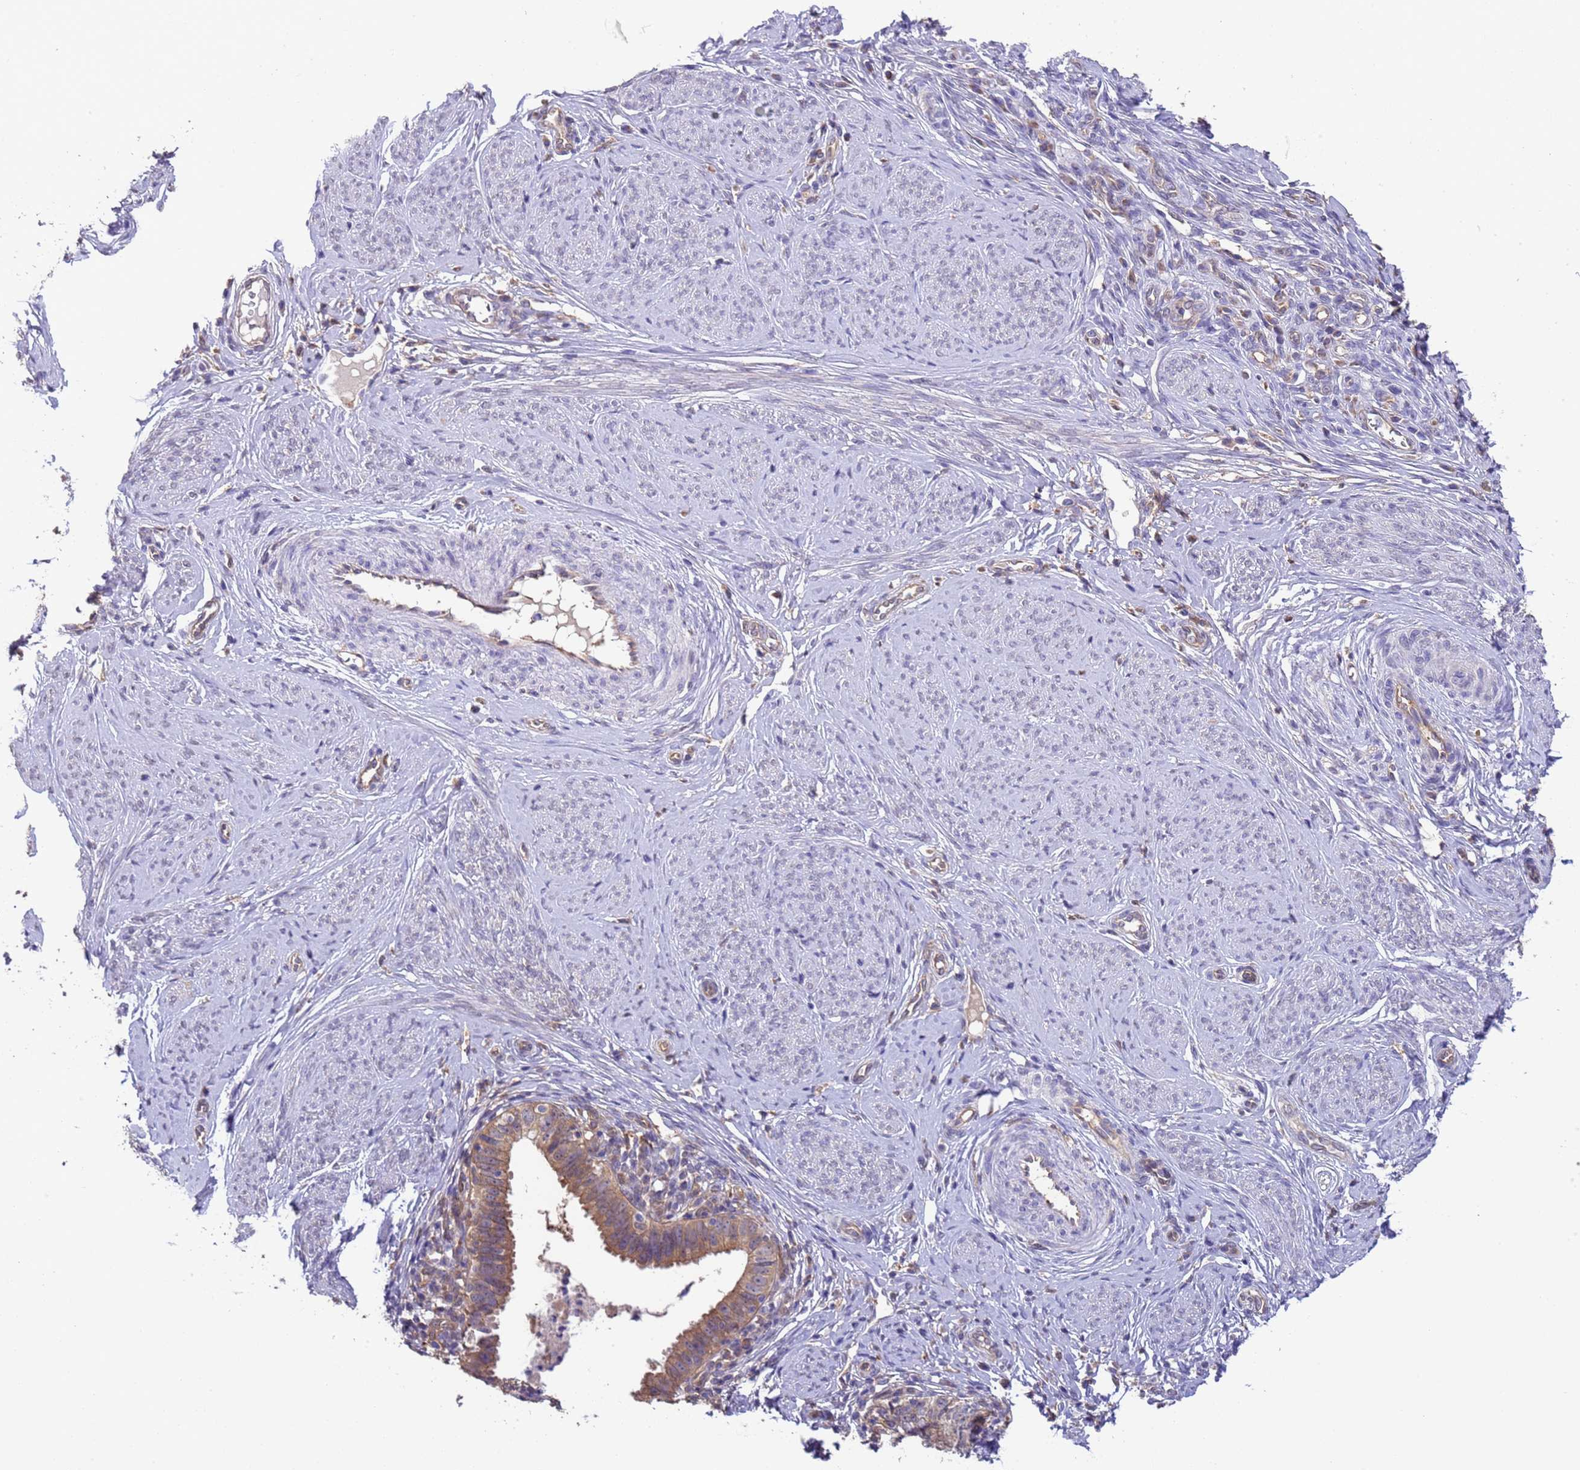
{"staining": {"intensity": "moderate", "quantity": "<25%", "location": "cytoplasmic/membranous"}, "tissue": "cervical cancer", "cell_type": "Tumor cells", "image_type": "cancer", "snomed": [{"axis": "morphology", "description": "Adenocarcinoma, NOS"}, {"axis": "topography", "description": "Cervix"}], "caption": "High-magnification brightfield microscopy of adenocarcinoma (cervical) stained with DAB (brown) and counterstained with hematoxylin (blue). tumor cells exhibit moderate cytoplasmic/membranous positivity is seen in approximately<25% of cells.", "gene": "NPHP1", "patient": {"sex": "female", "age": 36}}